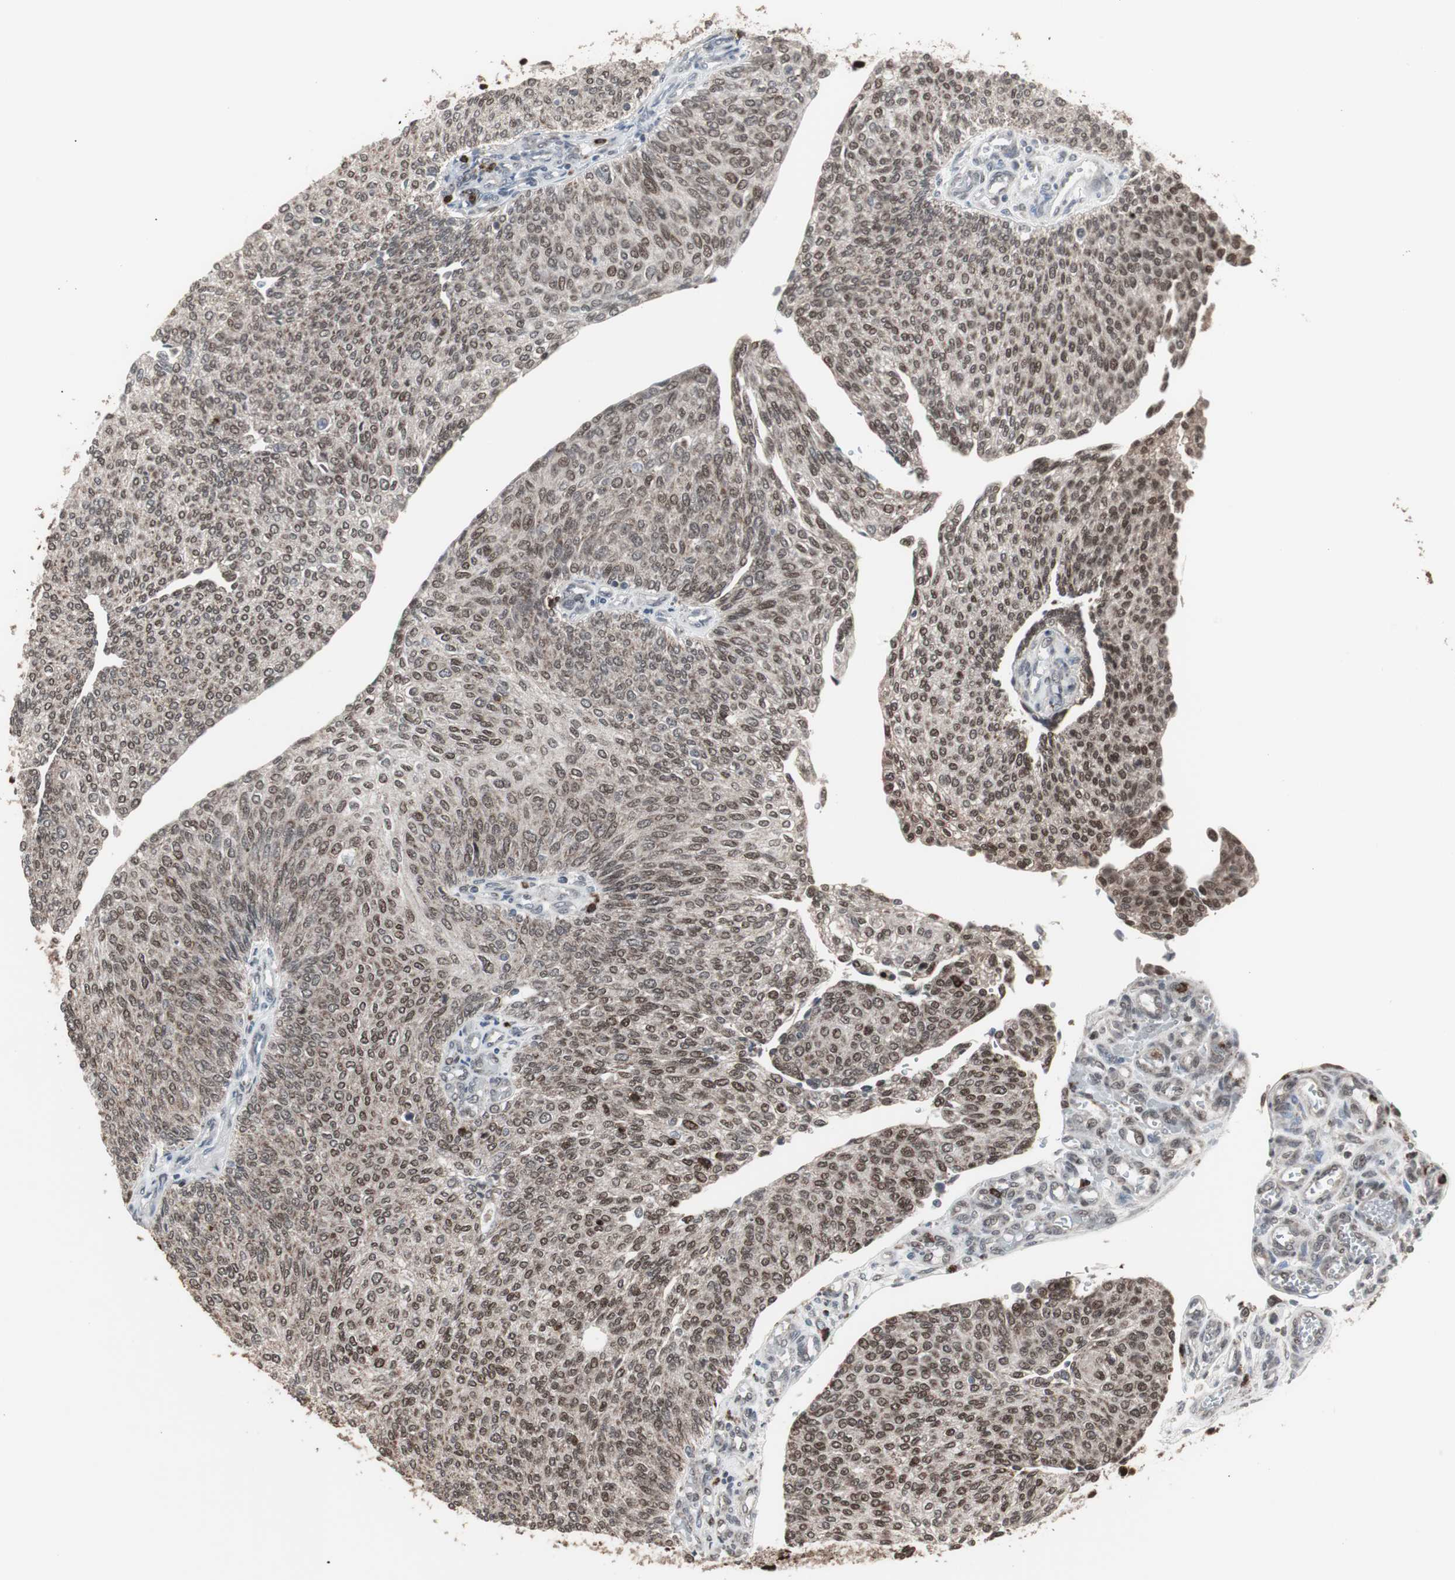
{"staining": {"intensity": "moderate", "quantity": ">75%", "location": "nuclear"}, "tissue": "urothelial cancer", "cell_type": "Tumor cells", "image_type": "cancer", "snomed": [{"axis": "morphology", "description": "Urothelial carcinoma, Low grade"}, {"axis": "topography", "description": "Urinary bladder"}], "caption": "Immunohistochemical staining of low-grade urothelial carcinoma exhibits medium levels of moderate nuclear protein expression in approximately >75% of tumor cells.", "gene": "RXRA", "patient": {"sex": "female", "age": 79}}